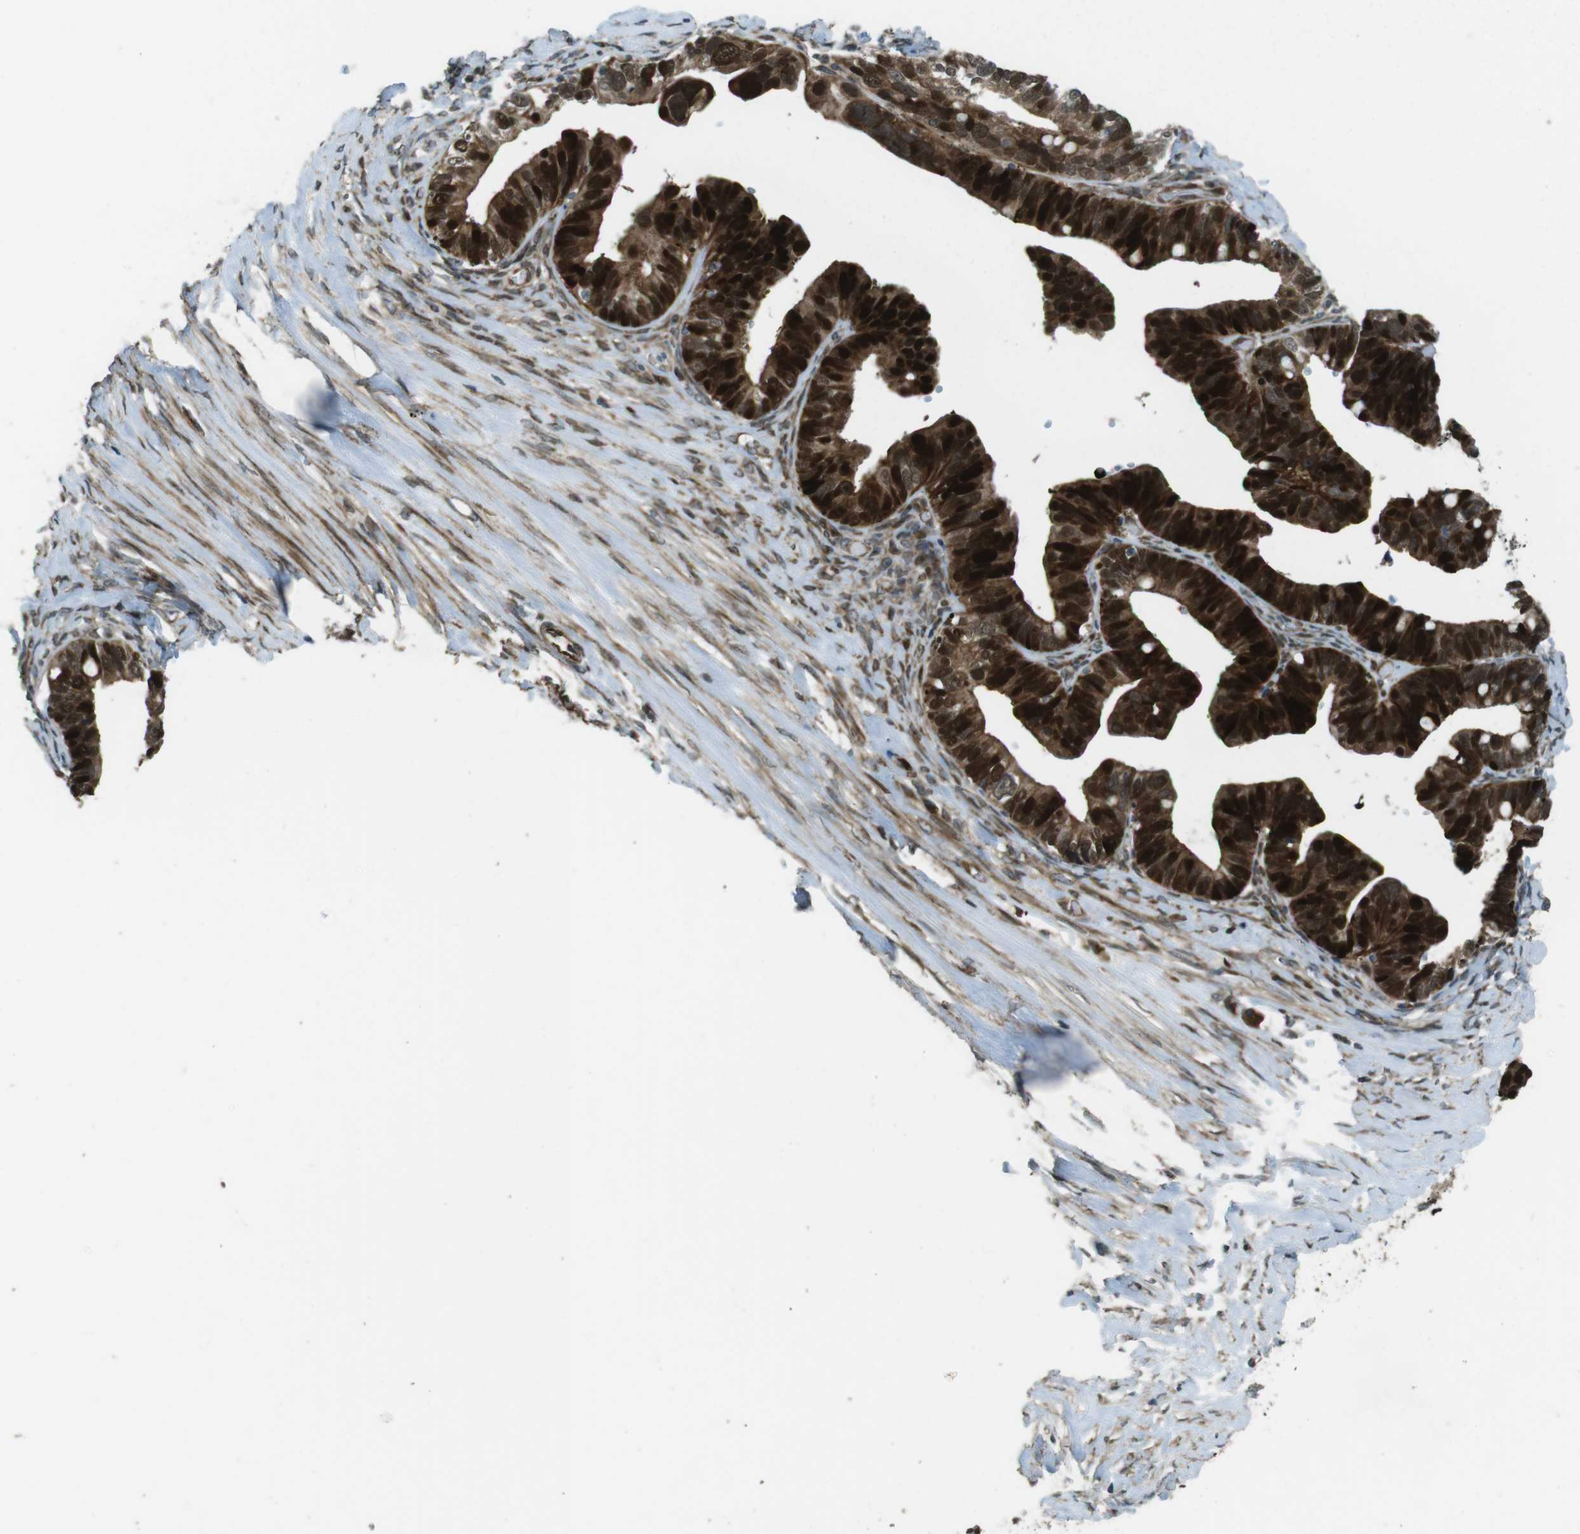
{"staining": {"intensity": "strong", "quantity": ">75%", "location": "cytoplasmic/membranous,nuclear"}, "tissue": "ovarian cancer", "cell_type": "Tumor cells", "image_type": "cancer", "snomed": [{"axis": "morphology", "description": "Cystadenocarcinoma, serous, NOS"}, {"axis": "topography", "description": "Ovary"}], "caption": "A micrograph showing strong cytoplasmic/membranous and nuclear positivity in approximately >75% of tumor cells in ovarian cancer (serous cystadenocarcinoma), as visualized by brown immunohistochemical staining.", "gene": "ZNF330", "patient": {"sex": "female", "age": 56}}